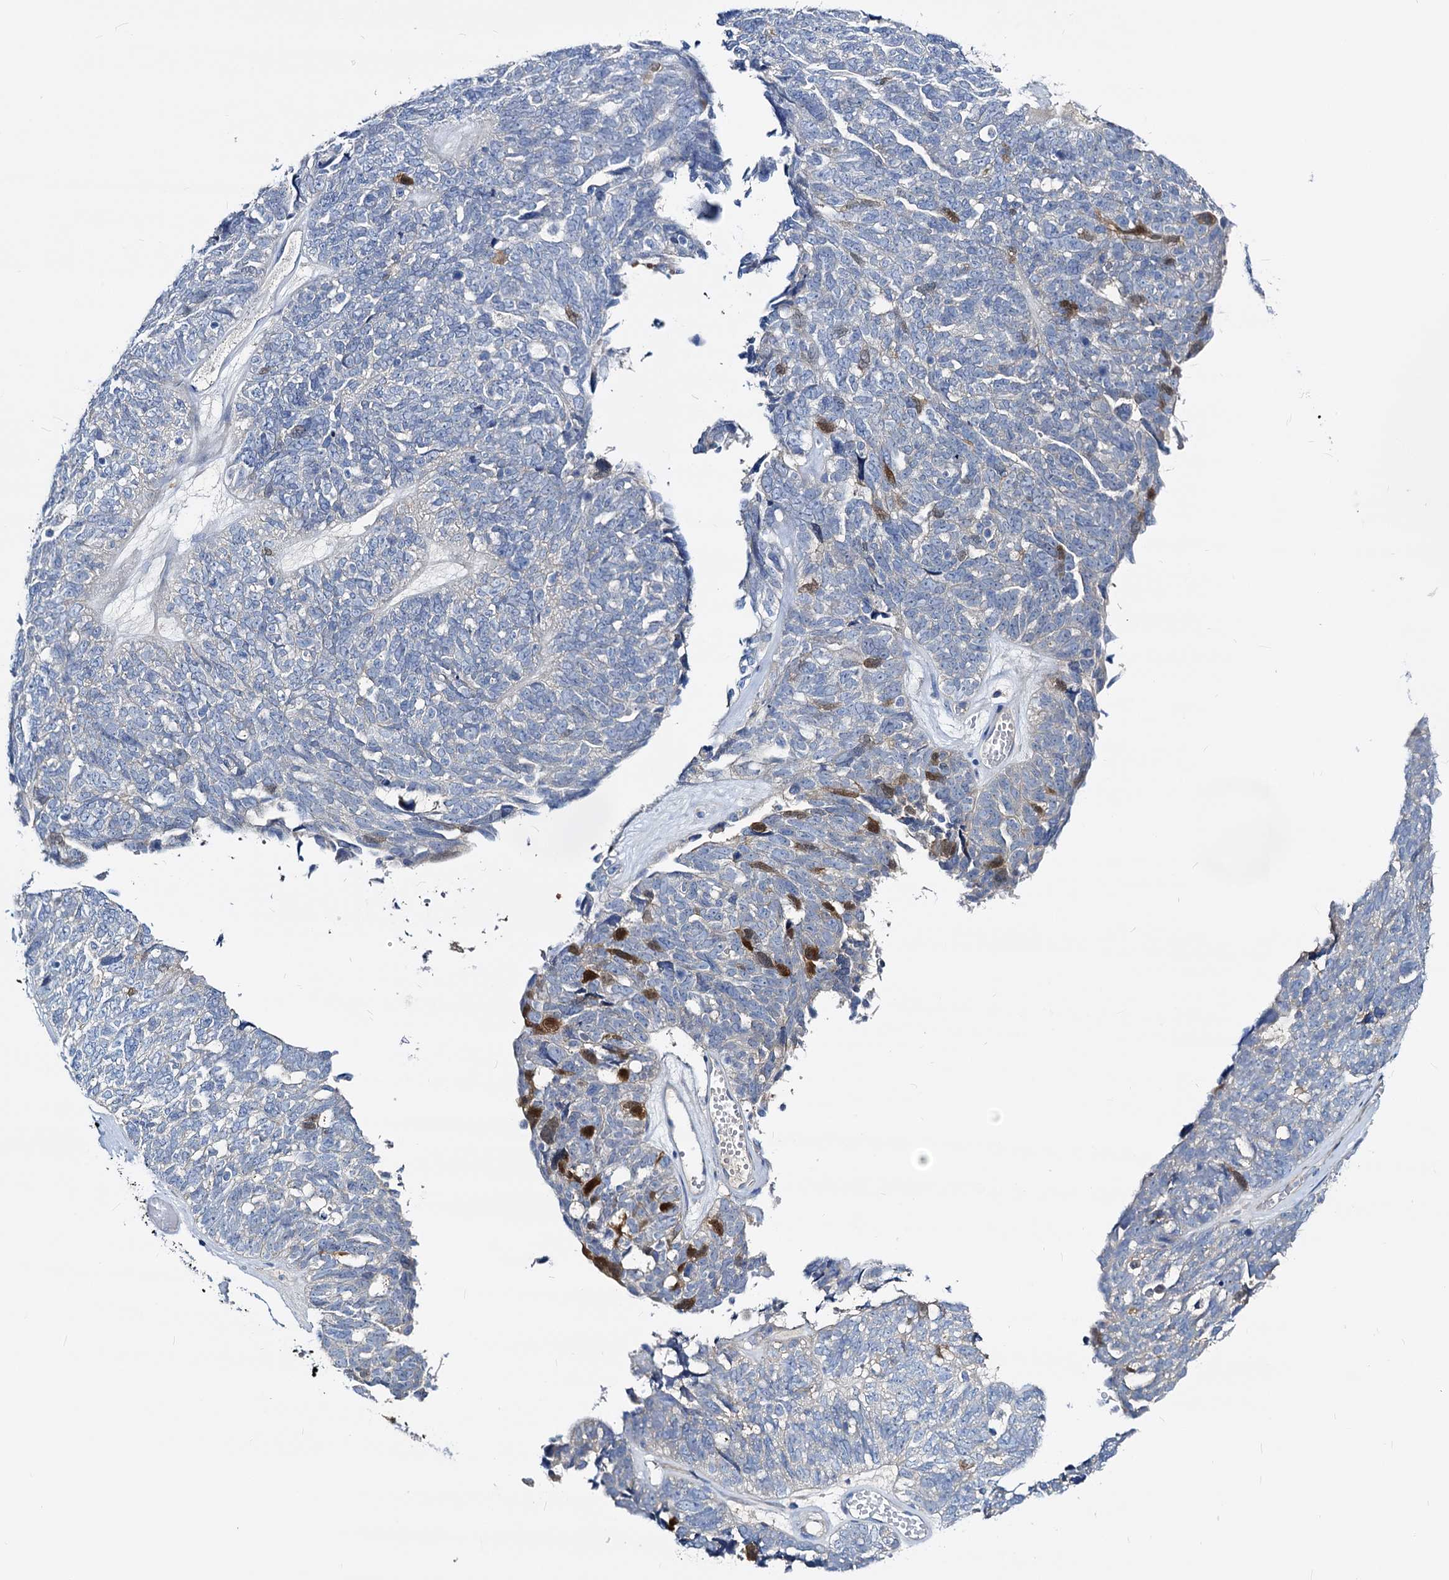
{"staining": {"intensity": "moderate", "quantity": "<25%", "location": "cytoplasmic/membranous,nuclear"}, "tissue": "ovarian cancer", "cell_type": "Tumor cells", "image_type": "cancer", "snomed": [{"axis": "morphology", "description": "Cystadenocarcinoma, serous, NOS"}, {"axis": "topography", "description": "Ovary"}], "caption": "Ovarian serous cystadenocarcinoma stained with a brown dye reveals moderate cytoplasmic/membranous and nuclear positive staining in approximately <25% of tumor cells.", "gene": "DYDC2", "patient": {"sex": "female", "age": 79}}